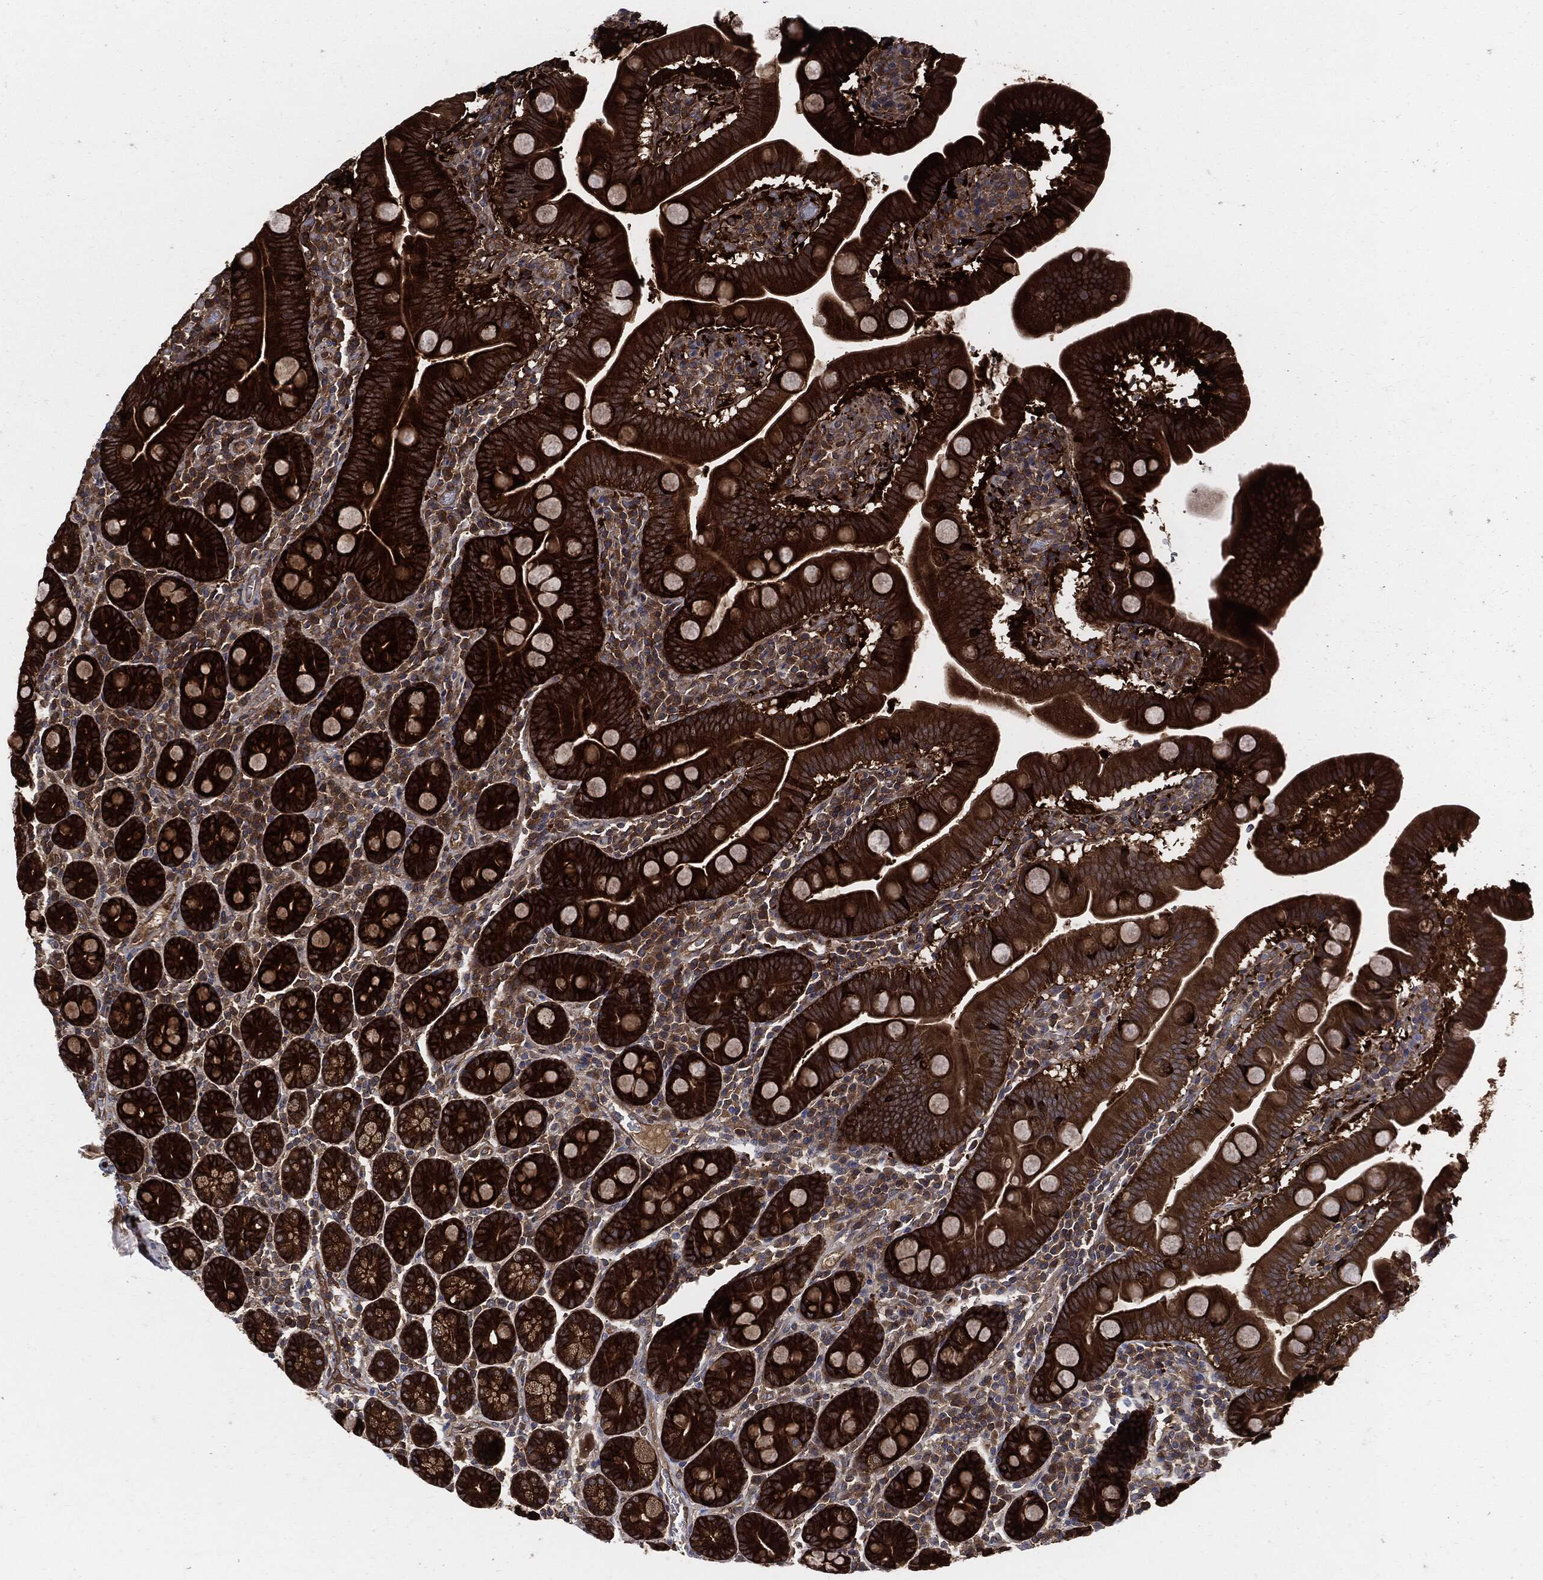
{"staining": {"intensity": "strong", "quantity": ">75%", "location": "cytoplasmic/membranous"}, "tissue": "duodenum", "cell_type": "Glandular cells", "image_type": "normal", "snomed": [{"axis": "morphology", "description": "Normal tissue, NOS"}, {"axis": "topography", "description": "Duodenum"}], "caption": "Immunohistochemistry (IHC) (DAB (3,3'-diaminobenzidine)) staining of unremarkable duodenum demonstrates strong cytoplasmic/membranous protein positivity in about >75% of glandular cells.", "gene": "XPNPEP1", "patient": {"sex": "male", "age": 59}}